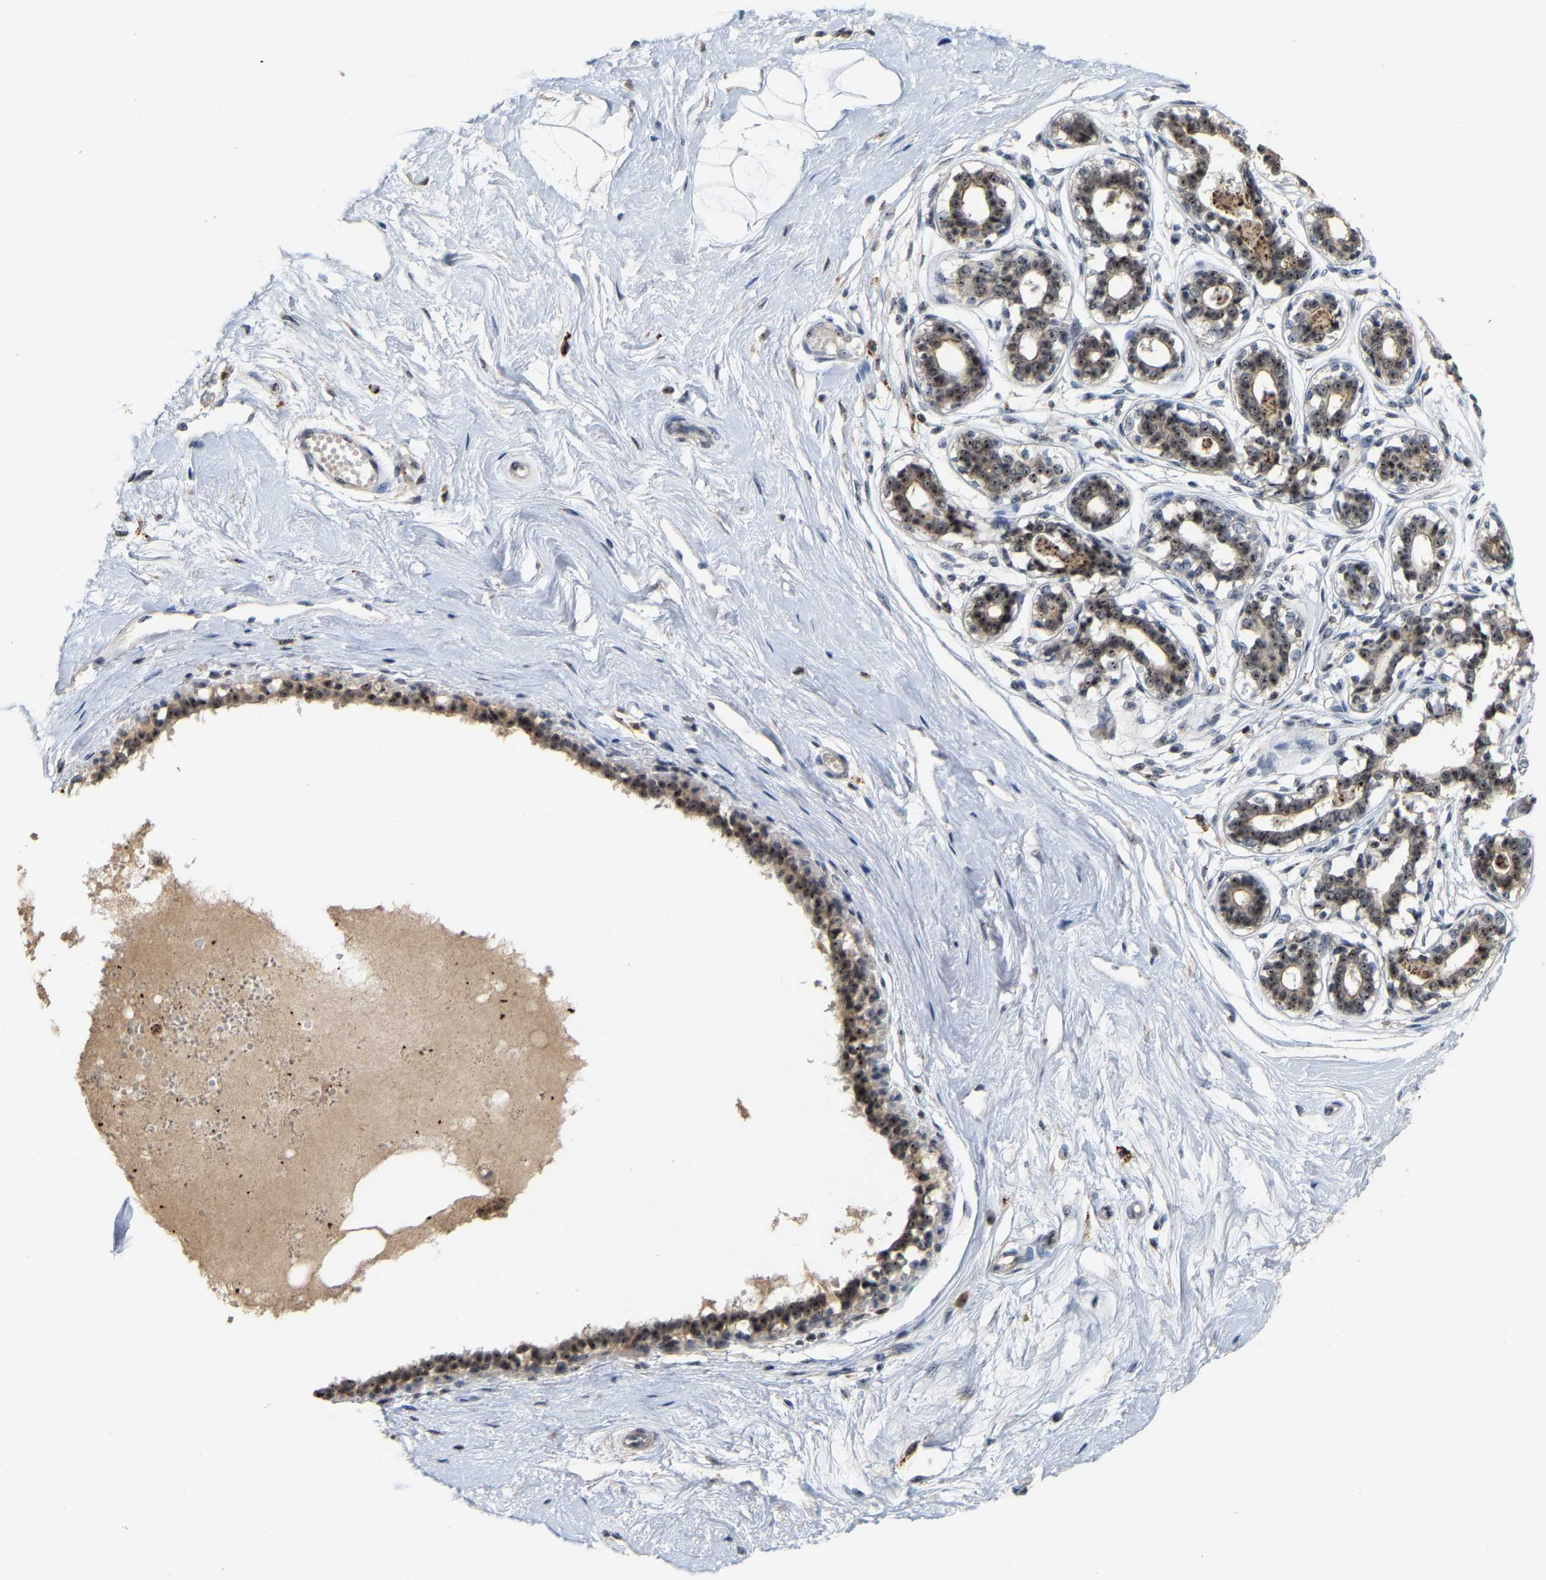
{"staining": {"intensity": "negative", "quantity": "none", "location": "none"}, "tissue": "breast", "cell_type": "Adipocytes", "image_type": "normal", "snomed": [{"axis": "morphology", "description": "Normal tissue, NOS"}, {"axis": "topography", "description": "Breast"}], "caption": "Immunohistochemical staining of normal human breast displays no significant staining in adipocytes. The staining was performed using DAB to visualize the protein expression in brown, while the nuclei were stained in blue with hematoxylin (Magnification: 20x).", "gene": "NOP58", "patient": {"sex": "female", "age": 45}}